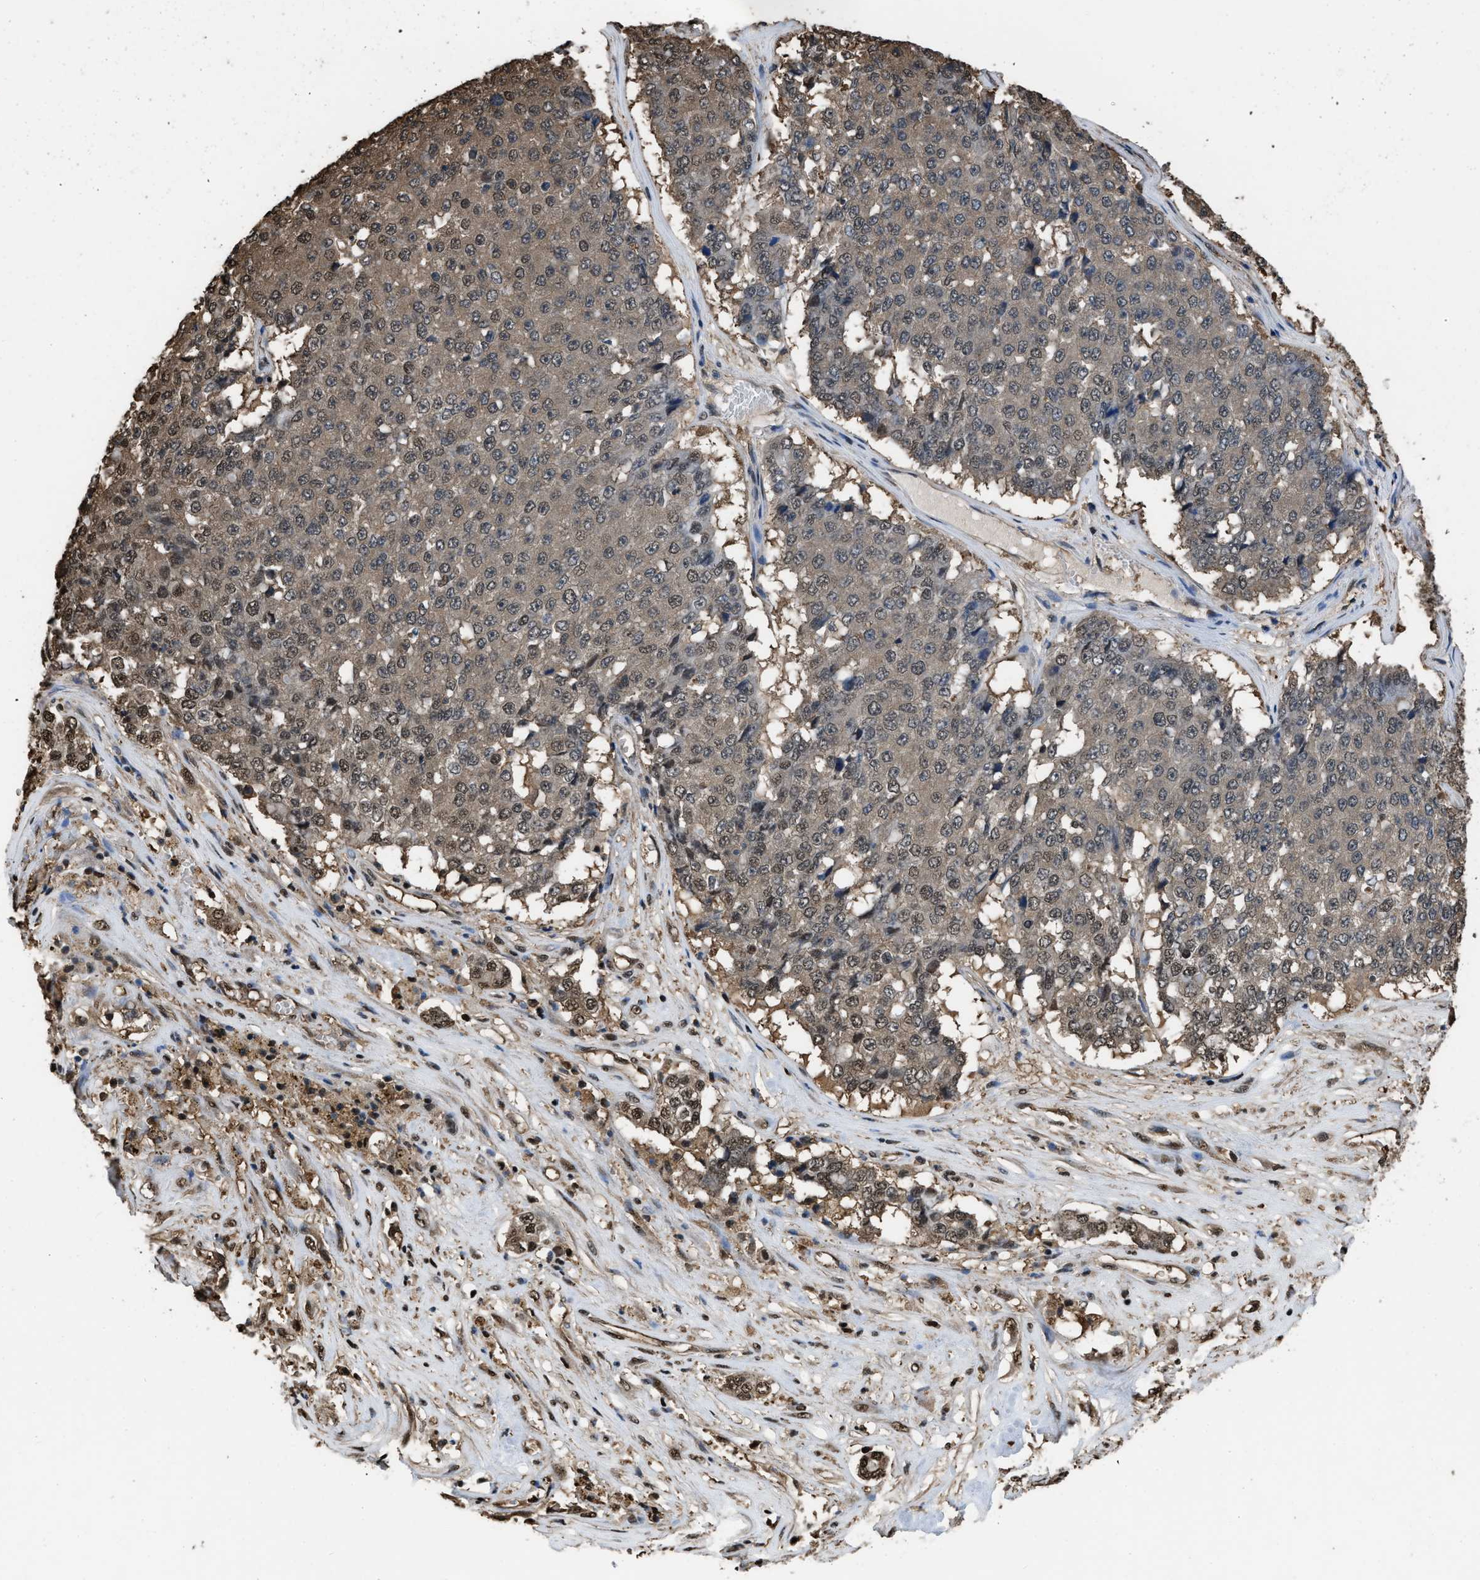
{"staining": {"intensity": "weak", "quantity": "25%-75%", "location": "cytoplasmic/membranous,nuclear"}, "tissue": "pancreatic cancer", "cell_type": "Tumor cells", "image_type": "cancer", "snomed": [{"axis": "morphology", "description": "Adenocarcinoma, NOS"}, {"axis": "topography", "description": "Pancreas"}], "caption": "There is low levels of weak cytoplasmic/membranous and nuclear positivity in tumor cells of pancreatic cancer, as demonstrated by immunohistochemical staining (brown color).", "gene": "FNTA", "patient": {"sex": "male", "age": 50}}